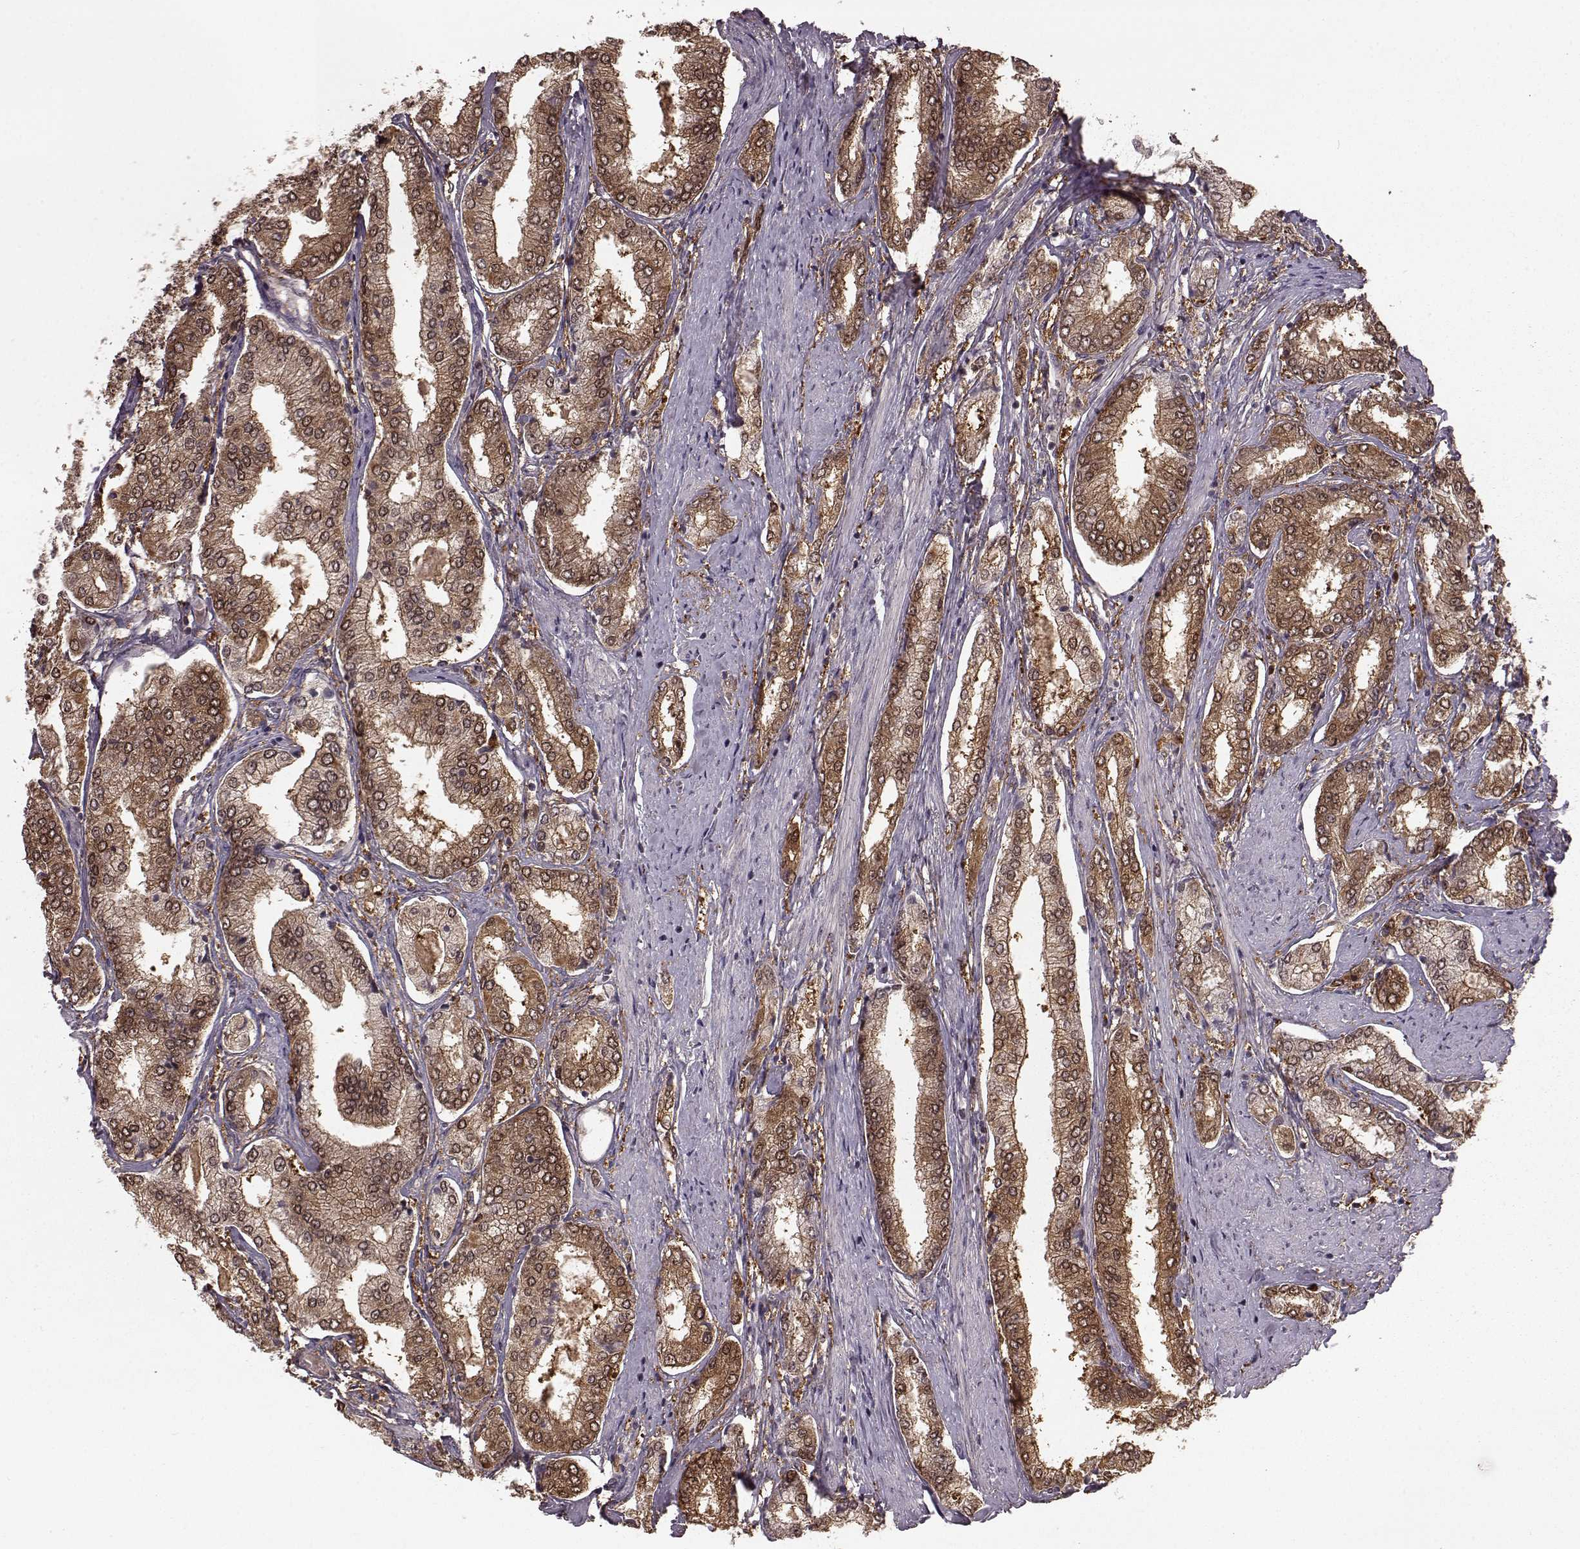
{"staining": {"intensity": "moderate", "quantity": "25%-75%", "location": "cytoplasmic/membranous,nuclear"}, "tissue": "prostate cancer", "cell_type": "Tumor cells", "image_type": "cancer", "snomed": [{"axis": "morphology", "description": "Adenocarcinoma, NOS"}, {"axis": "topography", "description": "Prostate"}], "caption": "Immunohistochemical staining of prostate cancer reveals medium levels of moderate cytoplasmic/membranous and nuclear protein positivity in about 25%-75% of tumor cells.", "gene": "GSS", "patient": {"sex": "male", "age": 63}}